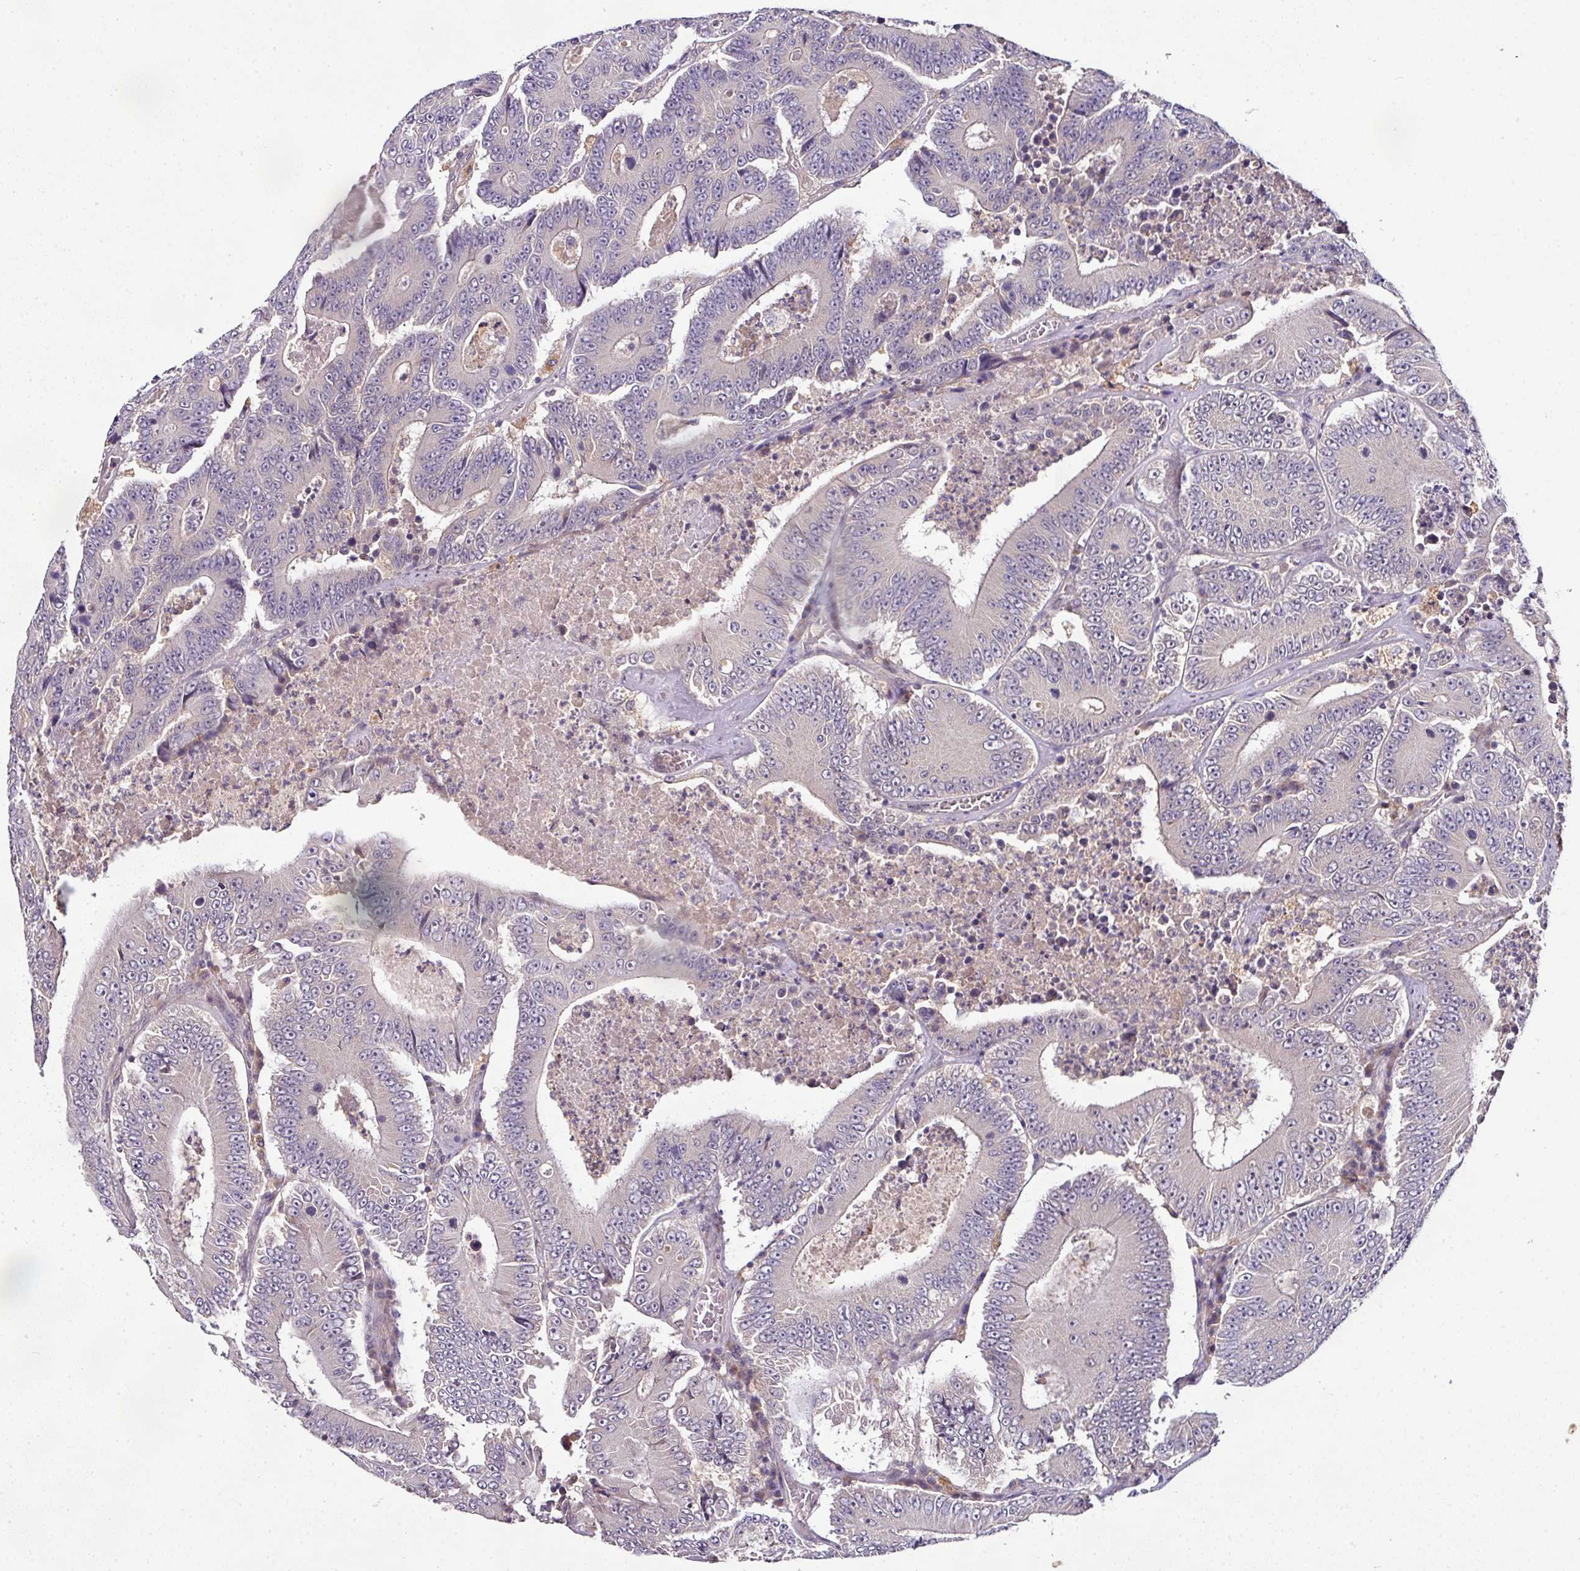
{"staining": {"intensity": "negative", "quantity": "none", "location": "none"}, "tissue": "colorectal cancer", "cell_type": "Tumor cells", "image_type": "cancer", "snomed": [{"axis": "morphology", "description": "Adenocarcinoma, NOS"}, {"axis": "topography", "description": "Colon"}], "caption": "The IHC photomicrograph has no significant staining in tumor cells of adenocarcinoma (colorectal) tissue.", "gene": "AEBP2", "patient": {"sex": "male", "age": 83}}